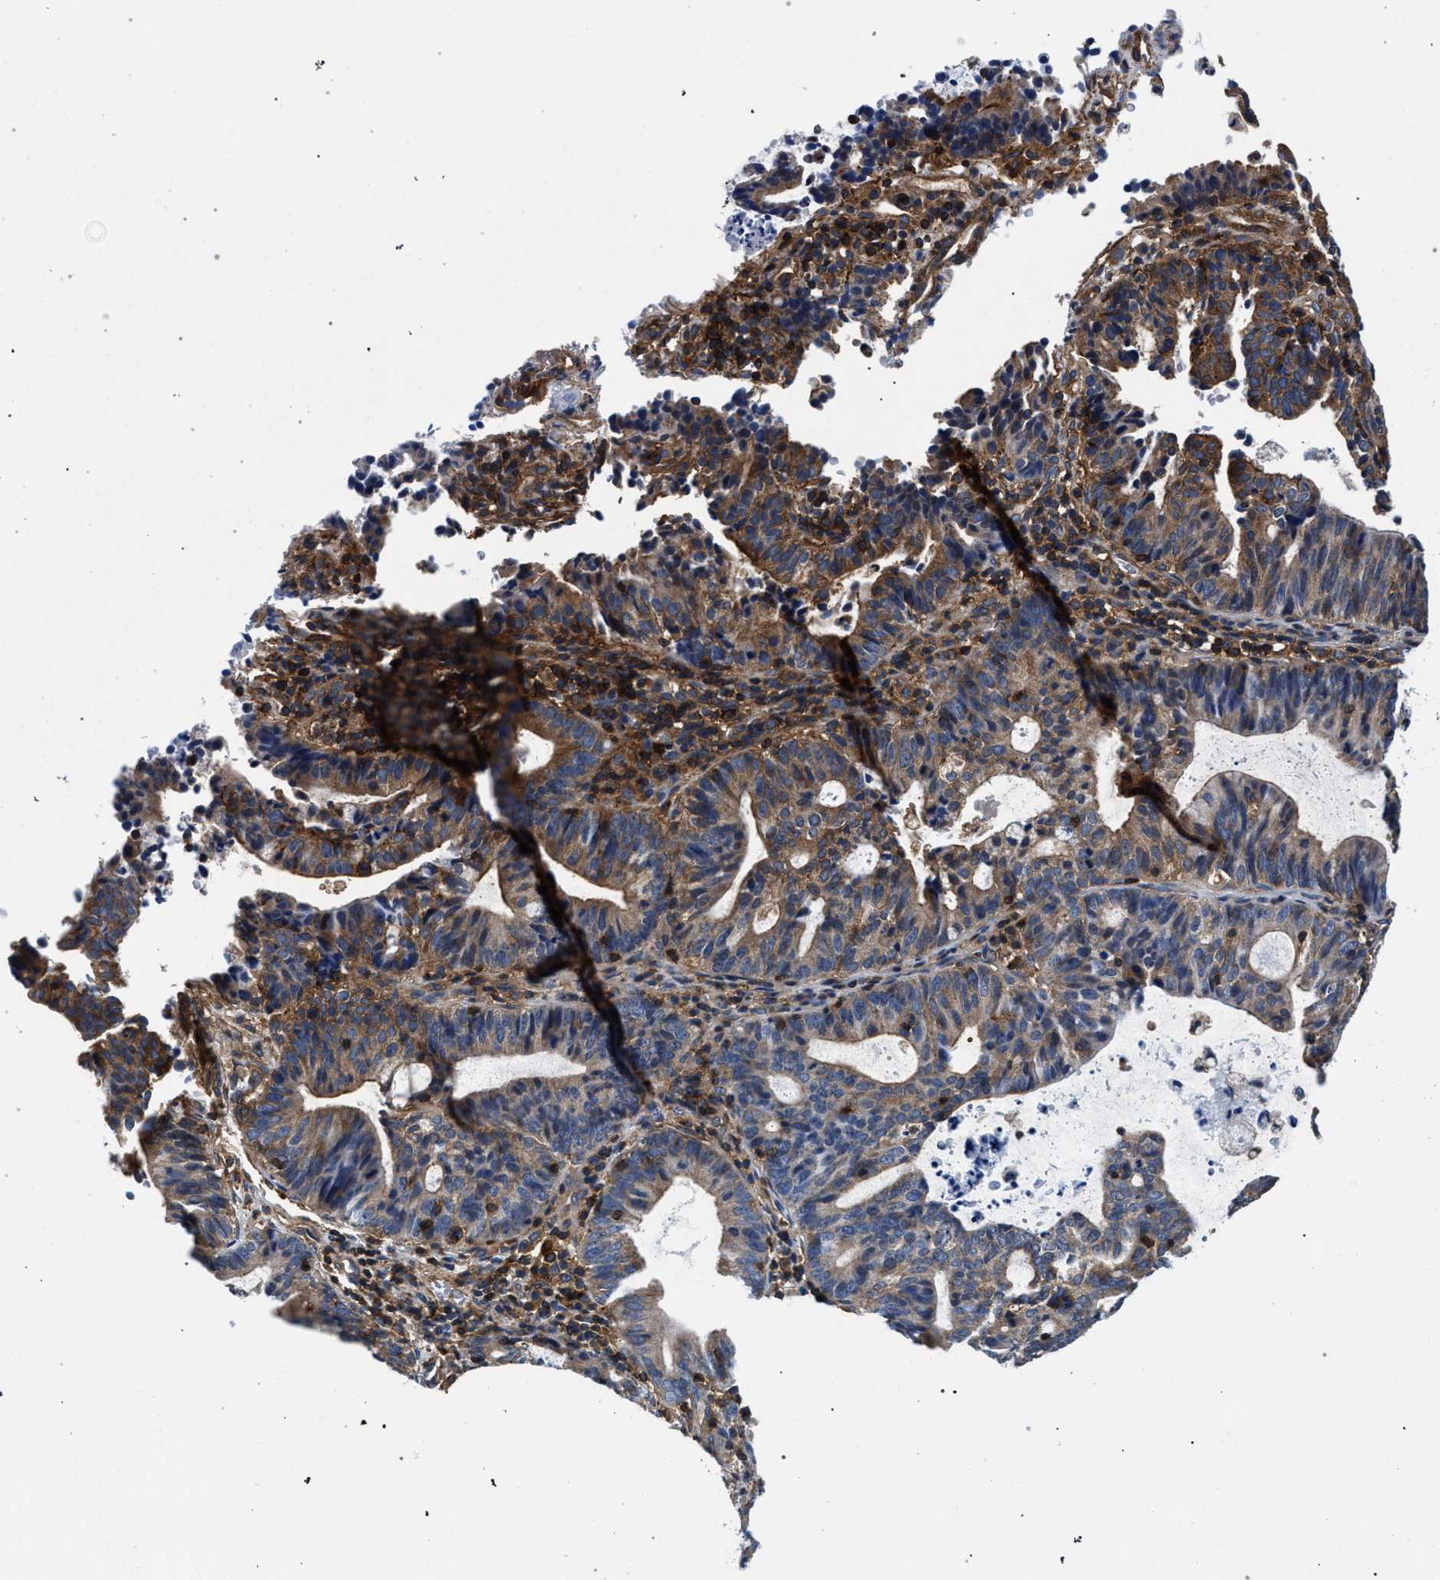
{"staining": {"intensity": "weak", "quantity": "25%-75%", "location": "cytoplasmic/membranous"}, "tissue": "endometrial cancer", "cell_type": "Tumor cells", "image_type": "cancer", "snomed": [{"axis": "morphology", "description": "Adenocarcinoma, NOS"}, {"axis": "topography", "description": "Uterus"}], "caption": "This image shows endometrial adenocarcinoma stained with immunohistochemistry (IHC) to label a protein in brown. The cytoplasmic/membranous of tumor cells show weak positivity for the protein. Nuclei are counter-stained blue.", "gene": "LASP1", "patient": {"sex": "female", "age": 83}}